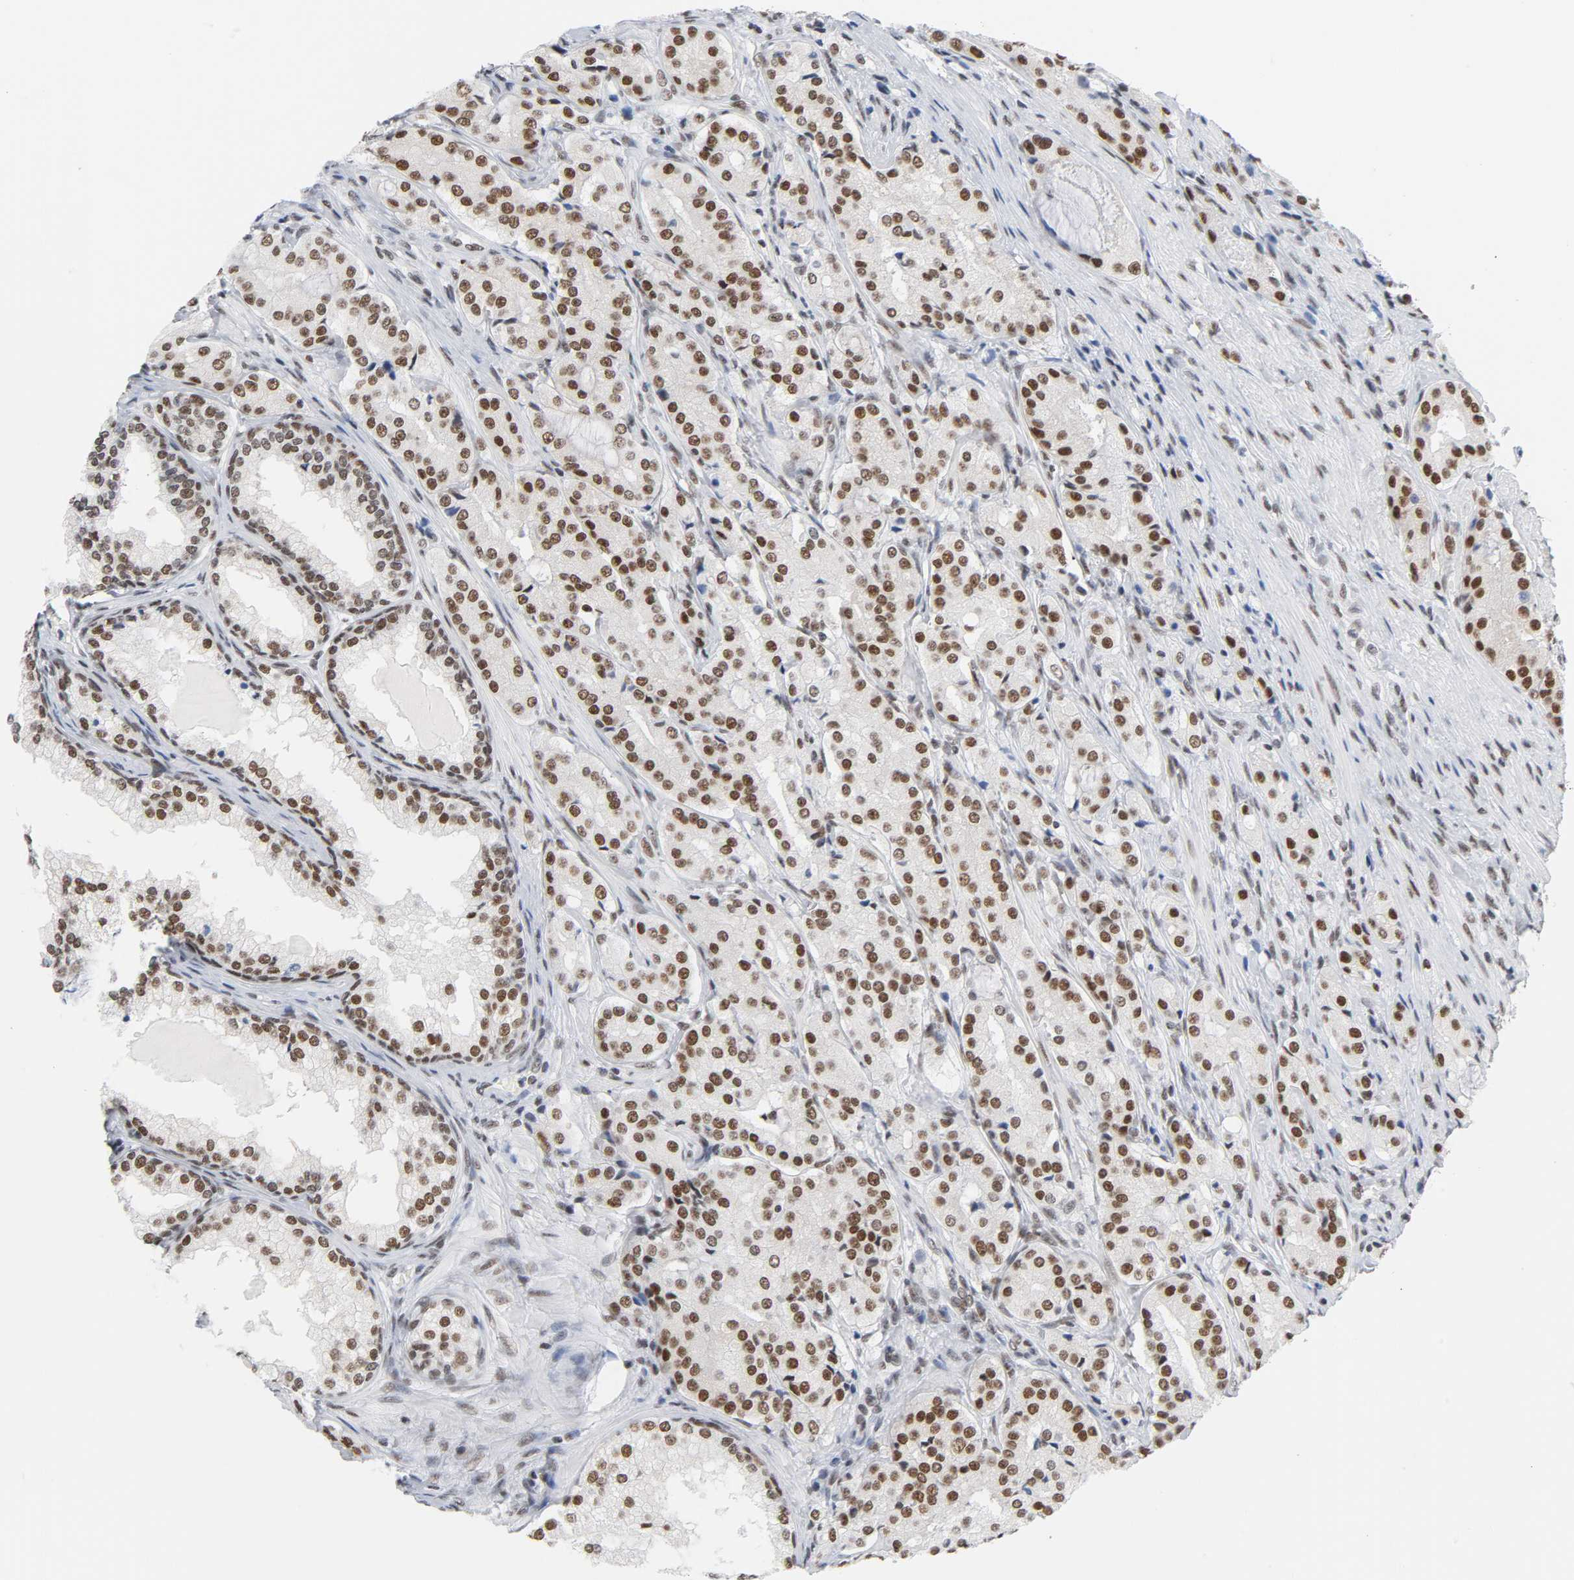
{"staining": {"intensity": "moderate", "quantity": ">75%", "location": "nuclear"}, "tissue": "prostate cancer", "cell_type": "Tumor cells", "image_type": "cancer", "snomed": [{"axis": "morphology", "description": "Adenocarcinoma, High grade"}, {"axis": "topography", "description": "Prostate"}], "caption": "Prostate cancer stained with immunohistochemistry (IHC) exhibits moderate nuclear expression in about >75% of tumor cells.", "gene": "CSTF2", "patient": {"sex": "male", "age": 72}}